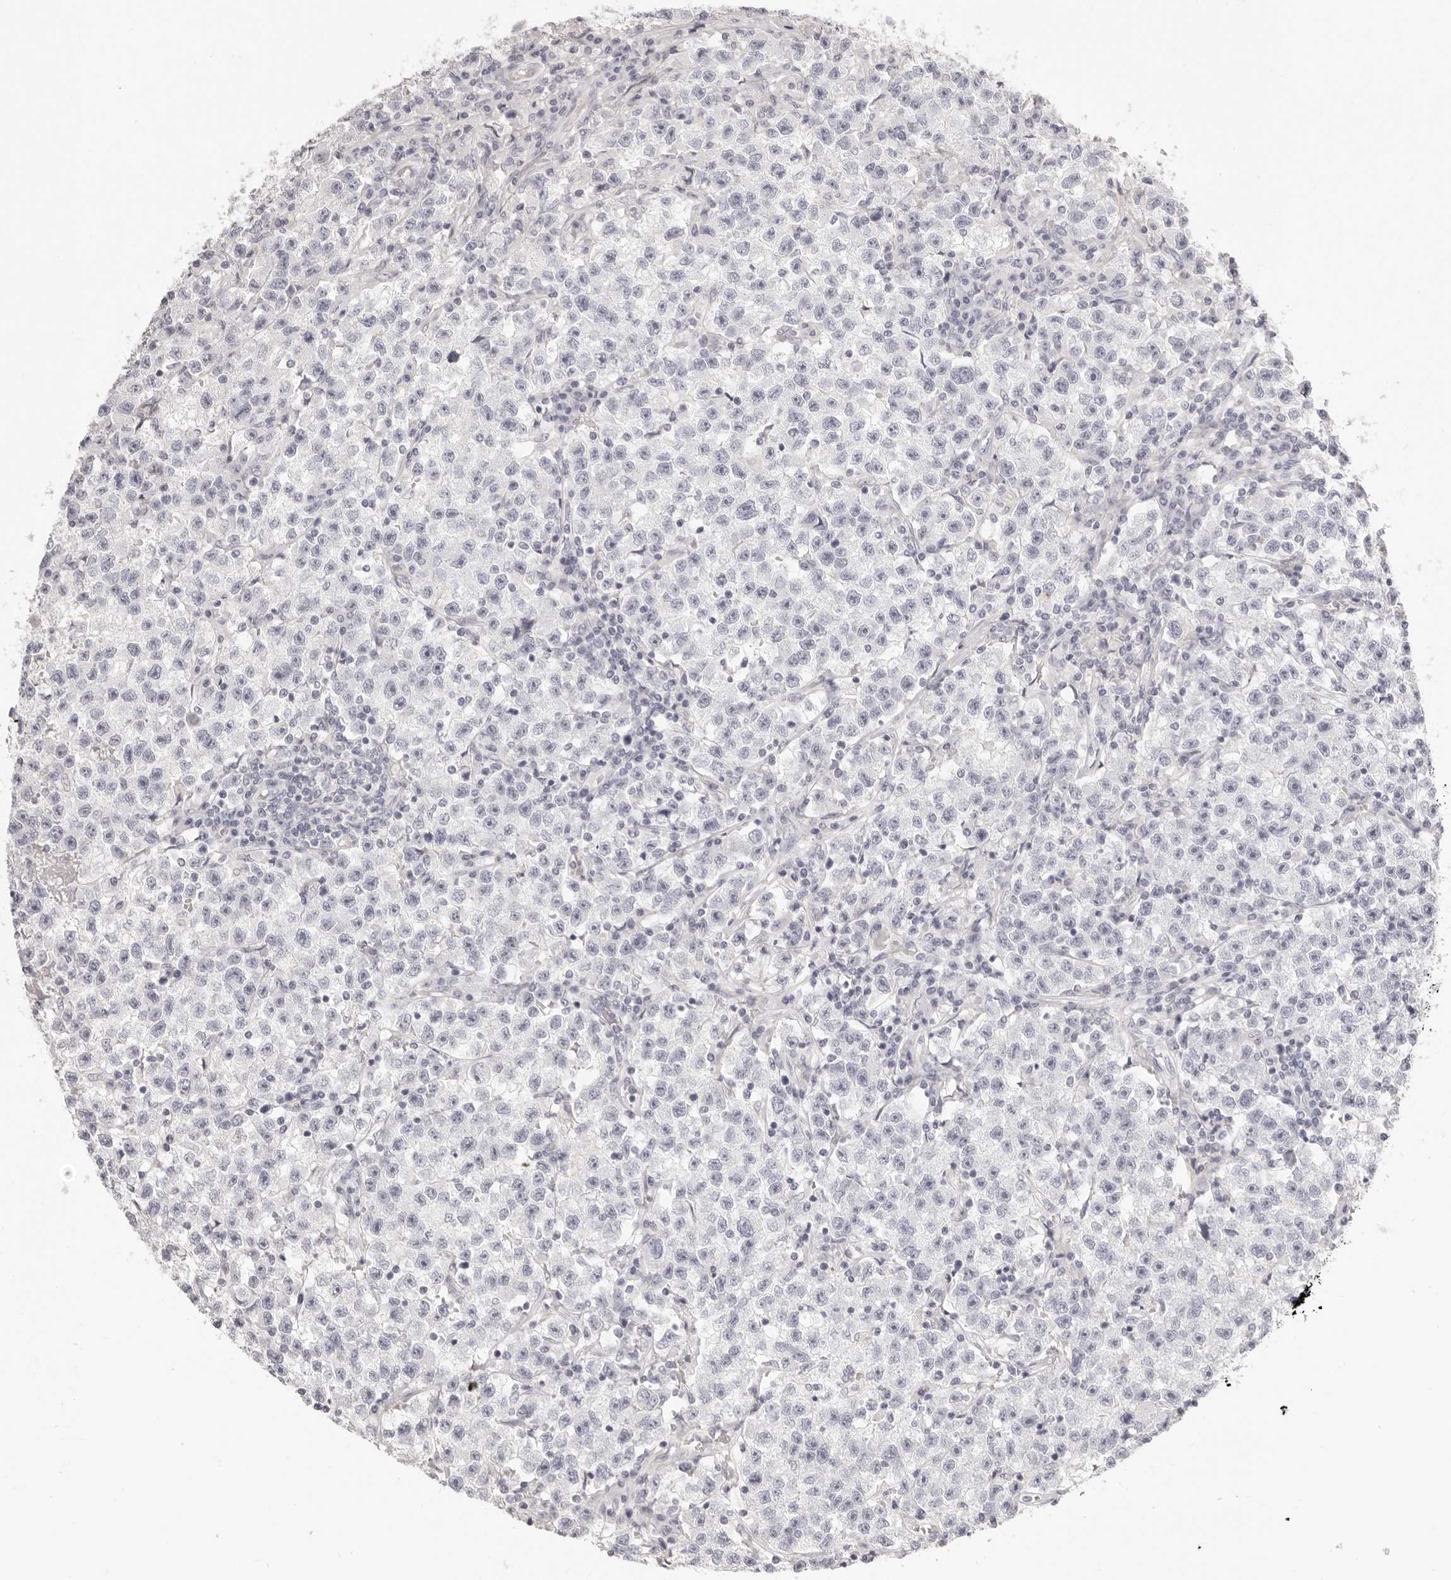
{"staining": {"intensity": "negative", "quantity": "none", "location": "none"}, "tissue": "testis cancer", "cell_type": "Tumor cells", "image_type": "cancer", "snomed": [{"axis": "morphology", "description": "Seminoma, NOS"}, {"axis": "topography", "description": "Testis"}], "caption": "A high-resolution photomicrograph shows immunohistochemistry staining of testis cancer, which reveals no significant positivity in tumor cells.", "gene": "FABP1", "patient": {"sex": "male", "age": 22}}